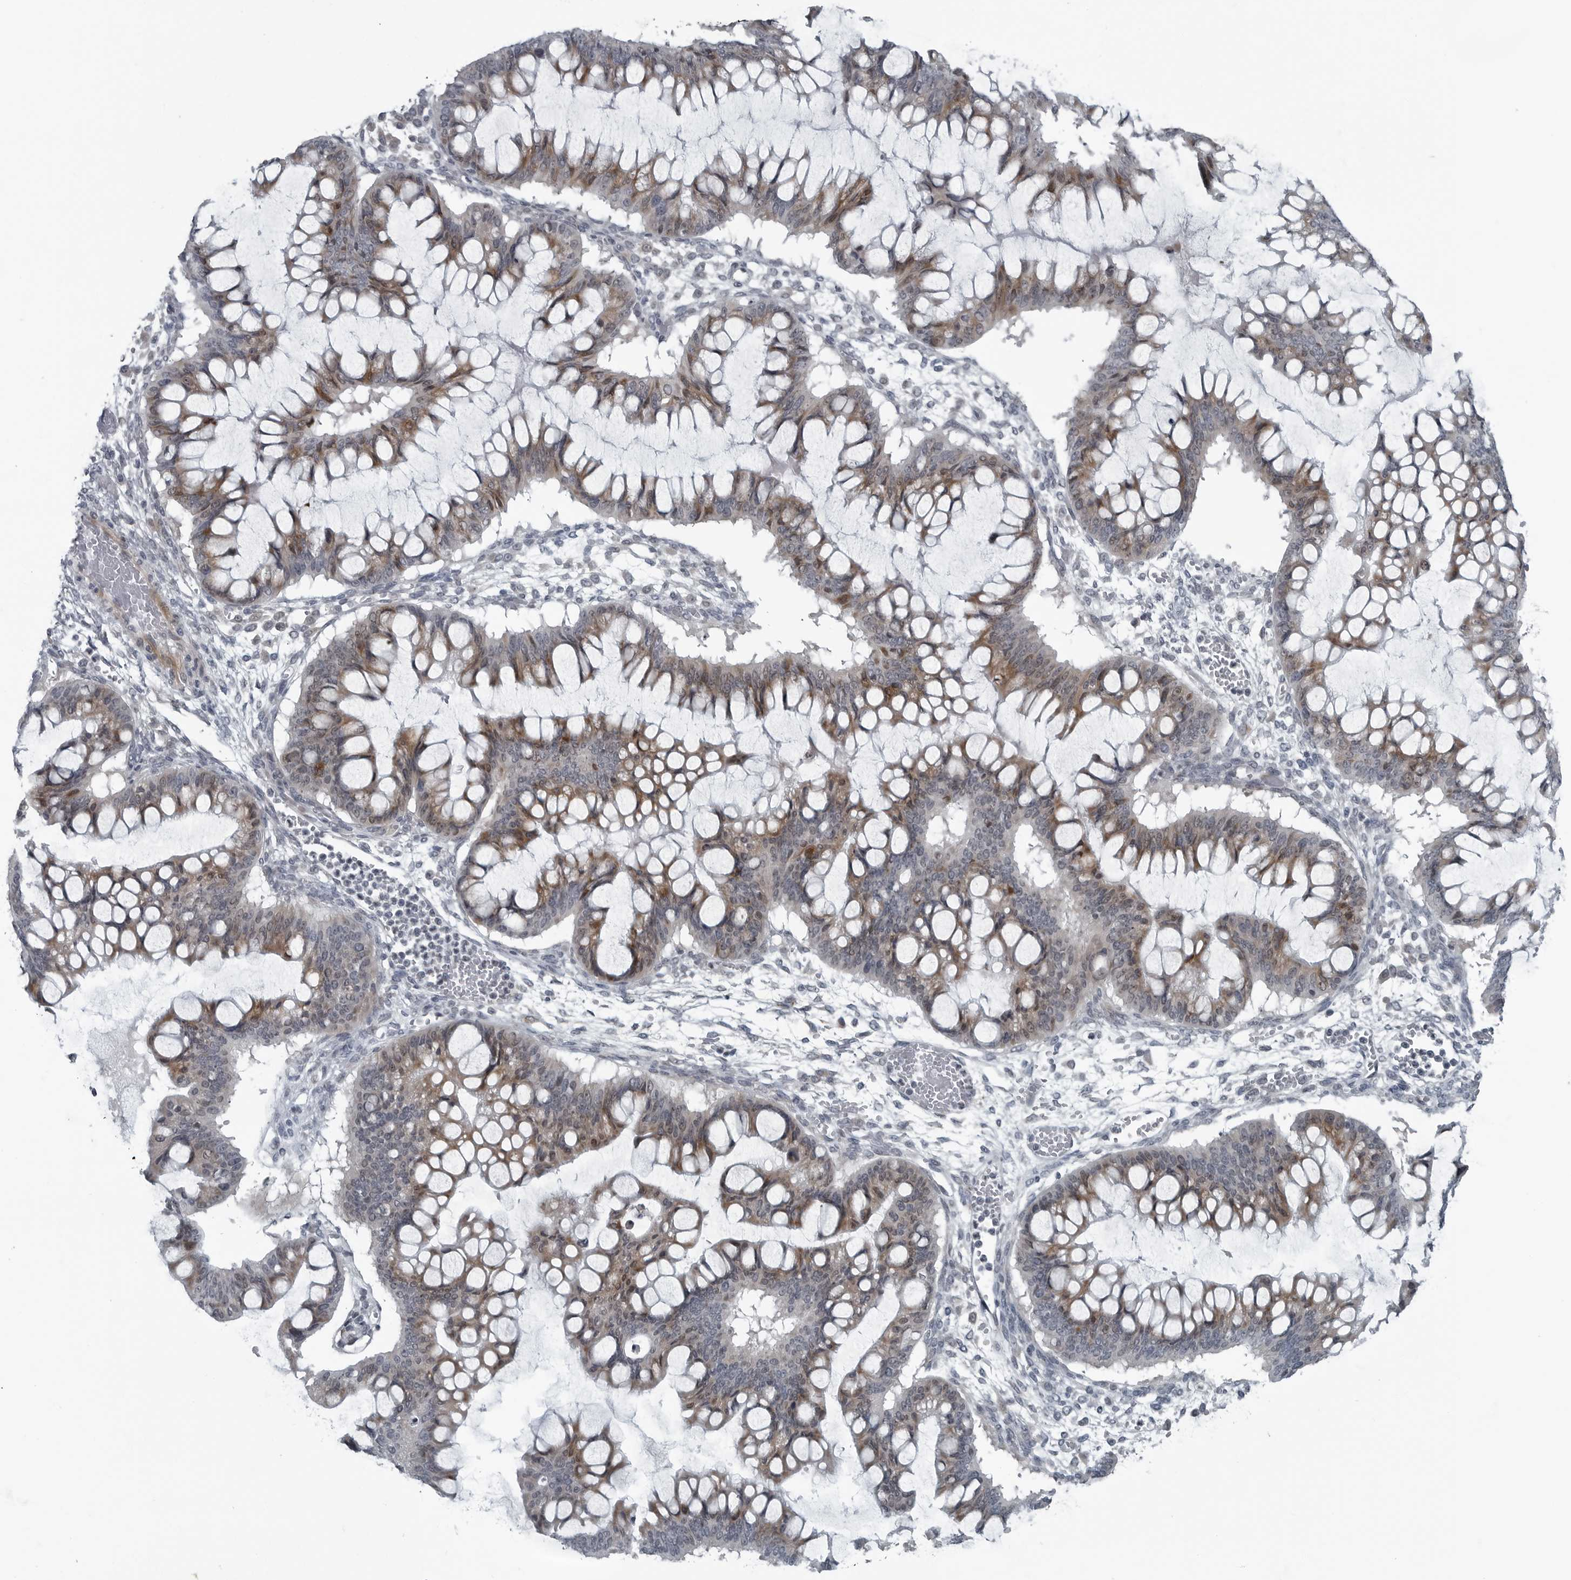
{"staining": {"intensity": "moderate", "quantity": "25%-75%", "location": "cytoplasmic/membranous"}, "tissue": "ovarian cancer", "cell_type": "Tumor cells", "image_type": "cancer", "snomed": [{"axis": "morphology", "description": "Cystadenocarcinoma, mucinous, NOS"}, {"axis": "topography", "description": "Ovary"}], "caption": "Moderate cytoplasmic/membranous expression is identified in approximately 25%-75% of tumor cells in ovarian cancer (mucinous cystadenocarcinoma).", "gene": "DNAAF11", "patient": {"sex": "female", "age": 73}}